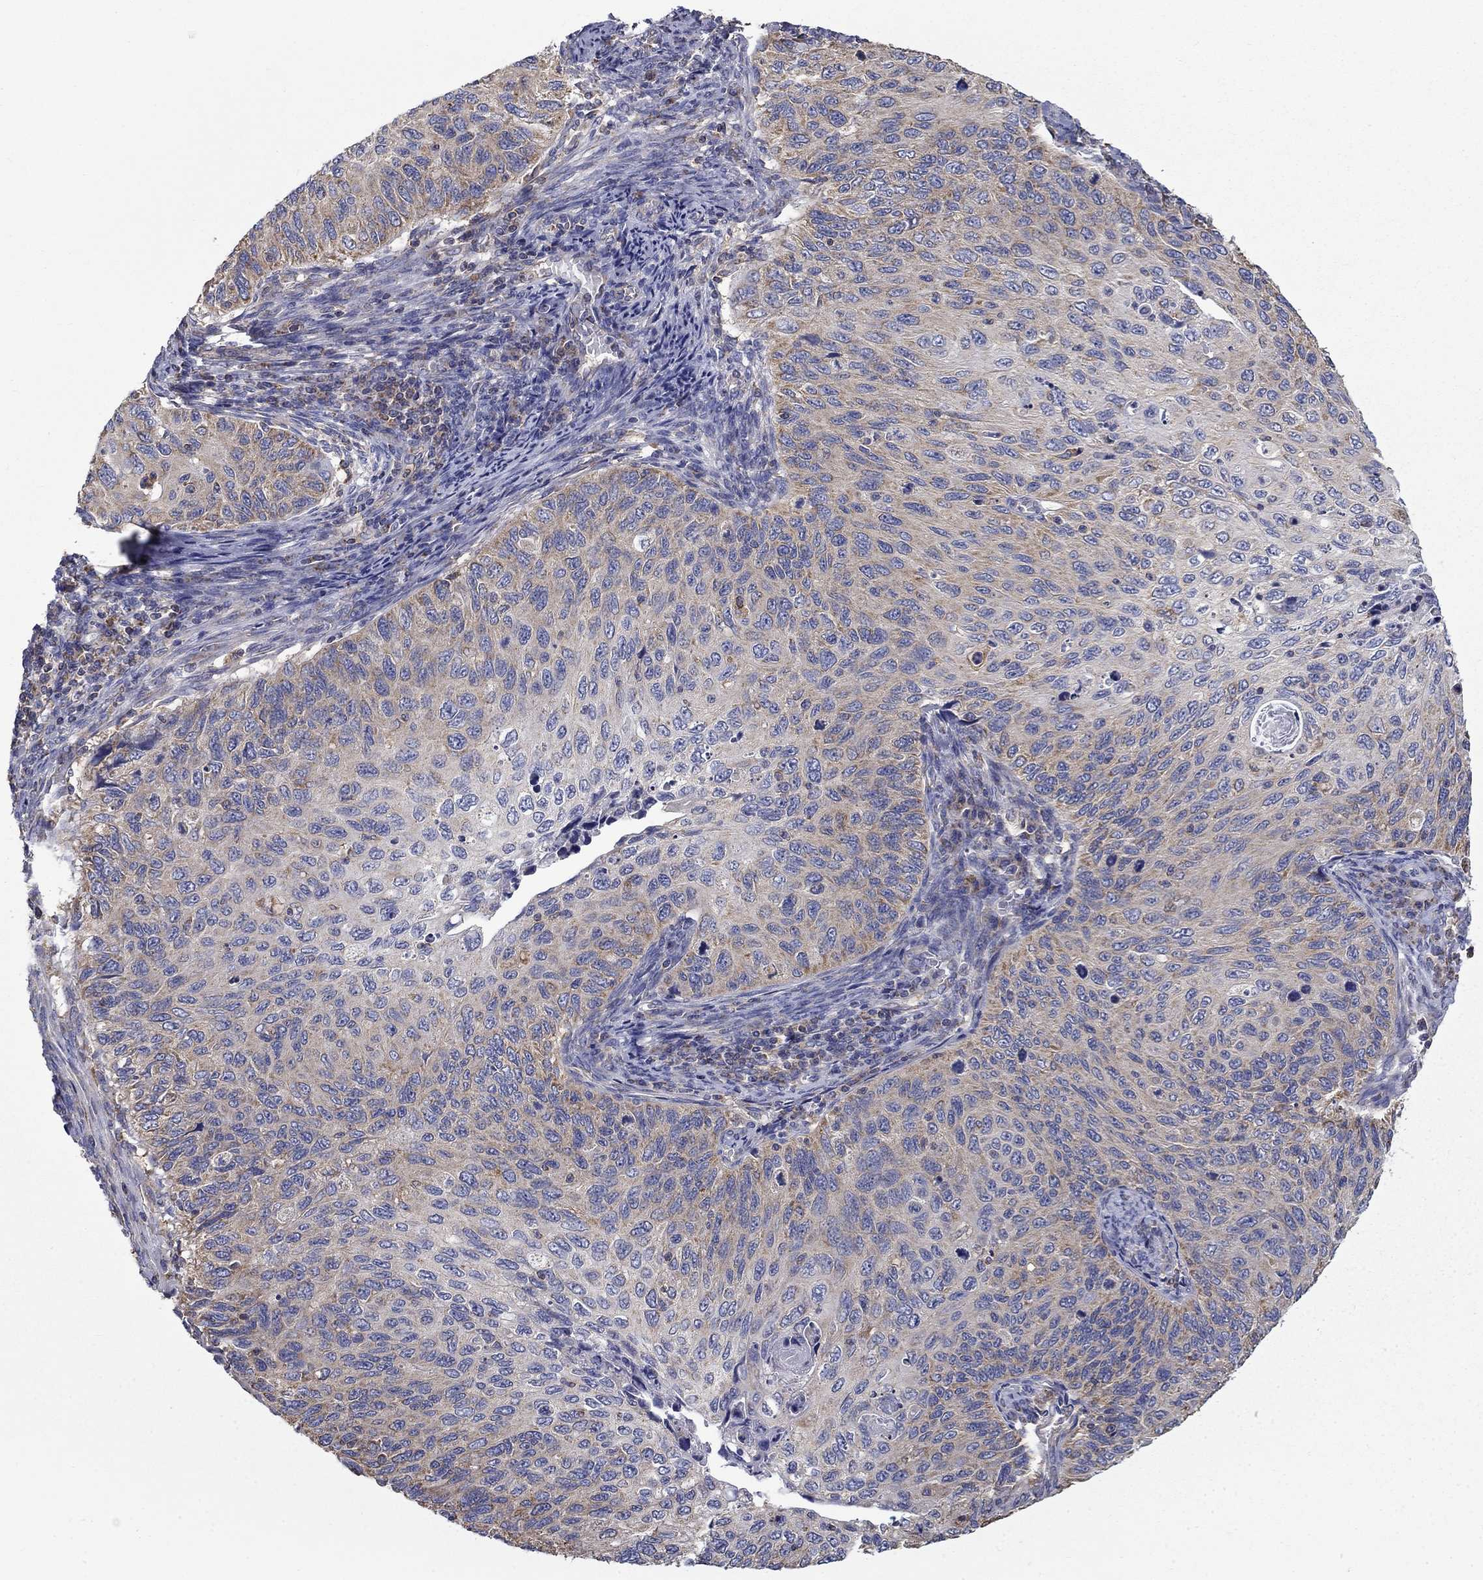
{"staining": {"intensity": "weak", "quantity": "25%-75%", "location": "cytoplasmic/membranous"}, "tissue": "cervical cancer", "cell_type": "Tumor cells", "image_type": "cancer", "snomed": [{"axis": "morphology", "description": "Squamous cell carcinoma, NOS"}, {"axis": "topography", "description": "Cervix"}], "caption": "Brown immunohistochemical staining in cervical cancer demonstrates weak cytoplasmic/membranous expression in about 25%-75% of tumor cells.", "gene": "NME5", "patient": {"sex": "female", "age": 70}}